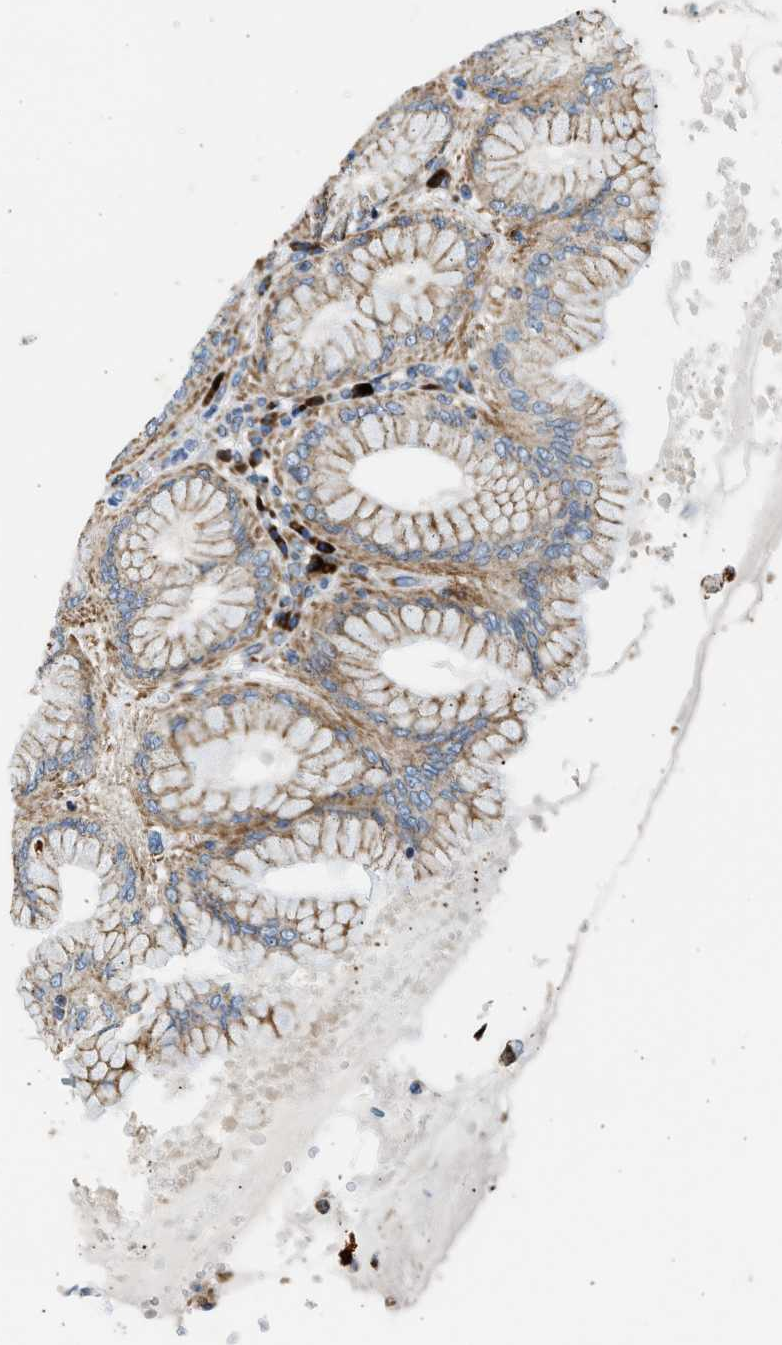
{"staining": {"intensity": "strong", "quantity": "25%-75%", "location": "cytoplasmic/membranous"}, "tissue": "stomach", "cell_type": "Glandular cells", "image_type": "normal", "snomed": [{"axis": "morphology", "description": "Normal tissue, NOS"}, {"axis": "topography", "description": "Stomach"}, {"axis": "topography", "description": "Stomach, lower"}], "caption": "Strong cytoplasmic/membranous positivity for a protein is seen in about 25%-75% of glandular cells of benign stomach using immunohistochemistry.", "gene": "KCNMB3", "patient": {"sex": "female", "age": 56}}